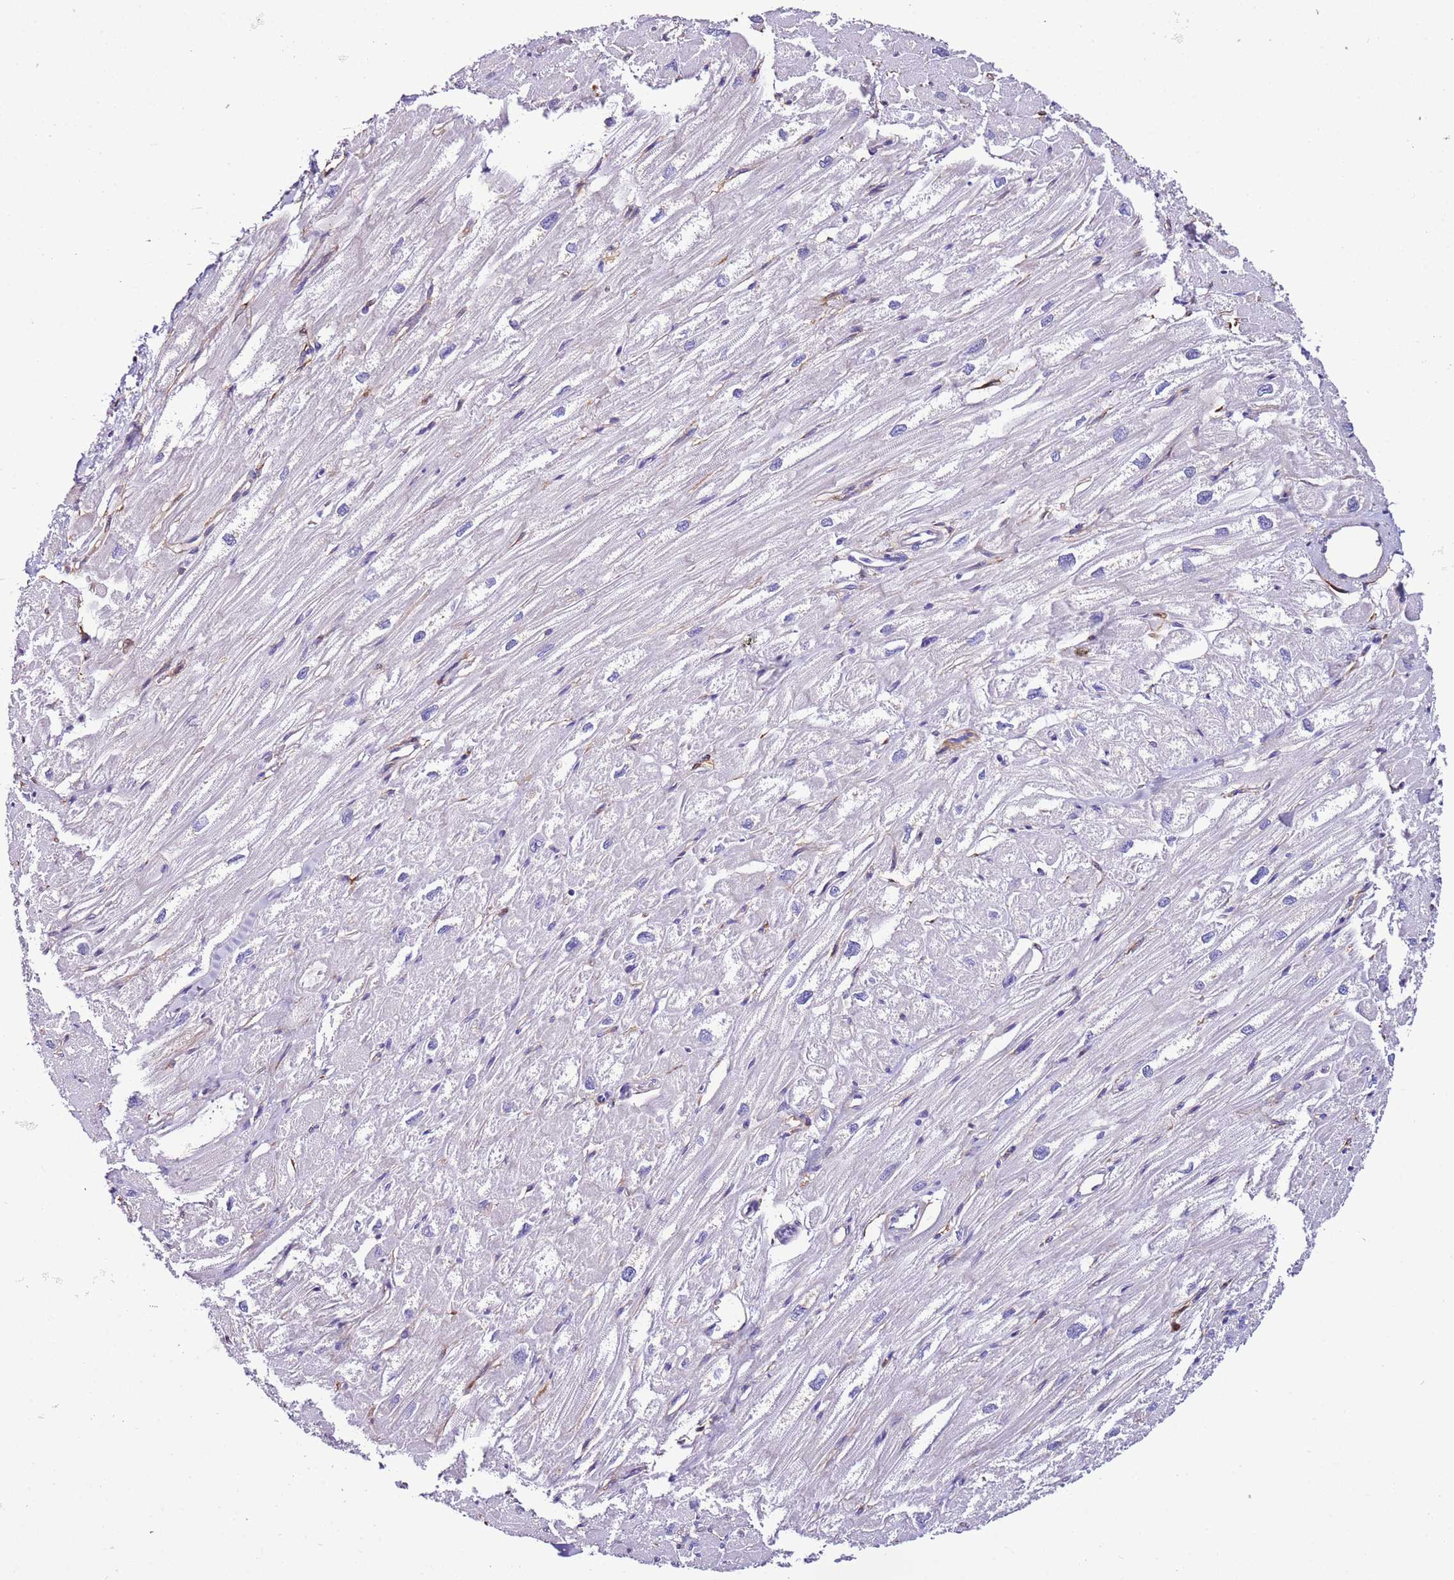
{"staining": {"intensity": "negative", "quantity": "none", "location": "none"}, "tissue": "heart muscle", "cell_type": "Cardiomyocytes", "image_type": "normal", "snomed": [{"axis": "morphology", "description": "Normal tissue, NOS"}, {"axis": "topography", "description": "Heart"}], "caption": "Cardiomyocytes are negative for protein expression in unremarkable human heart muscle. (Stains: DAB (3,3'-diaminobenzidine) IHC with hematoxylin counter stain, Microscopy: brightfield microscopy at high magnification).", "gene": "FAM174C", "patient": {"sex": "male", "age": 50}}